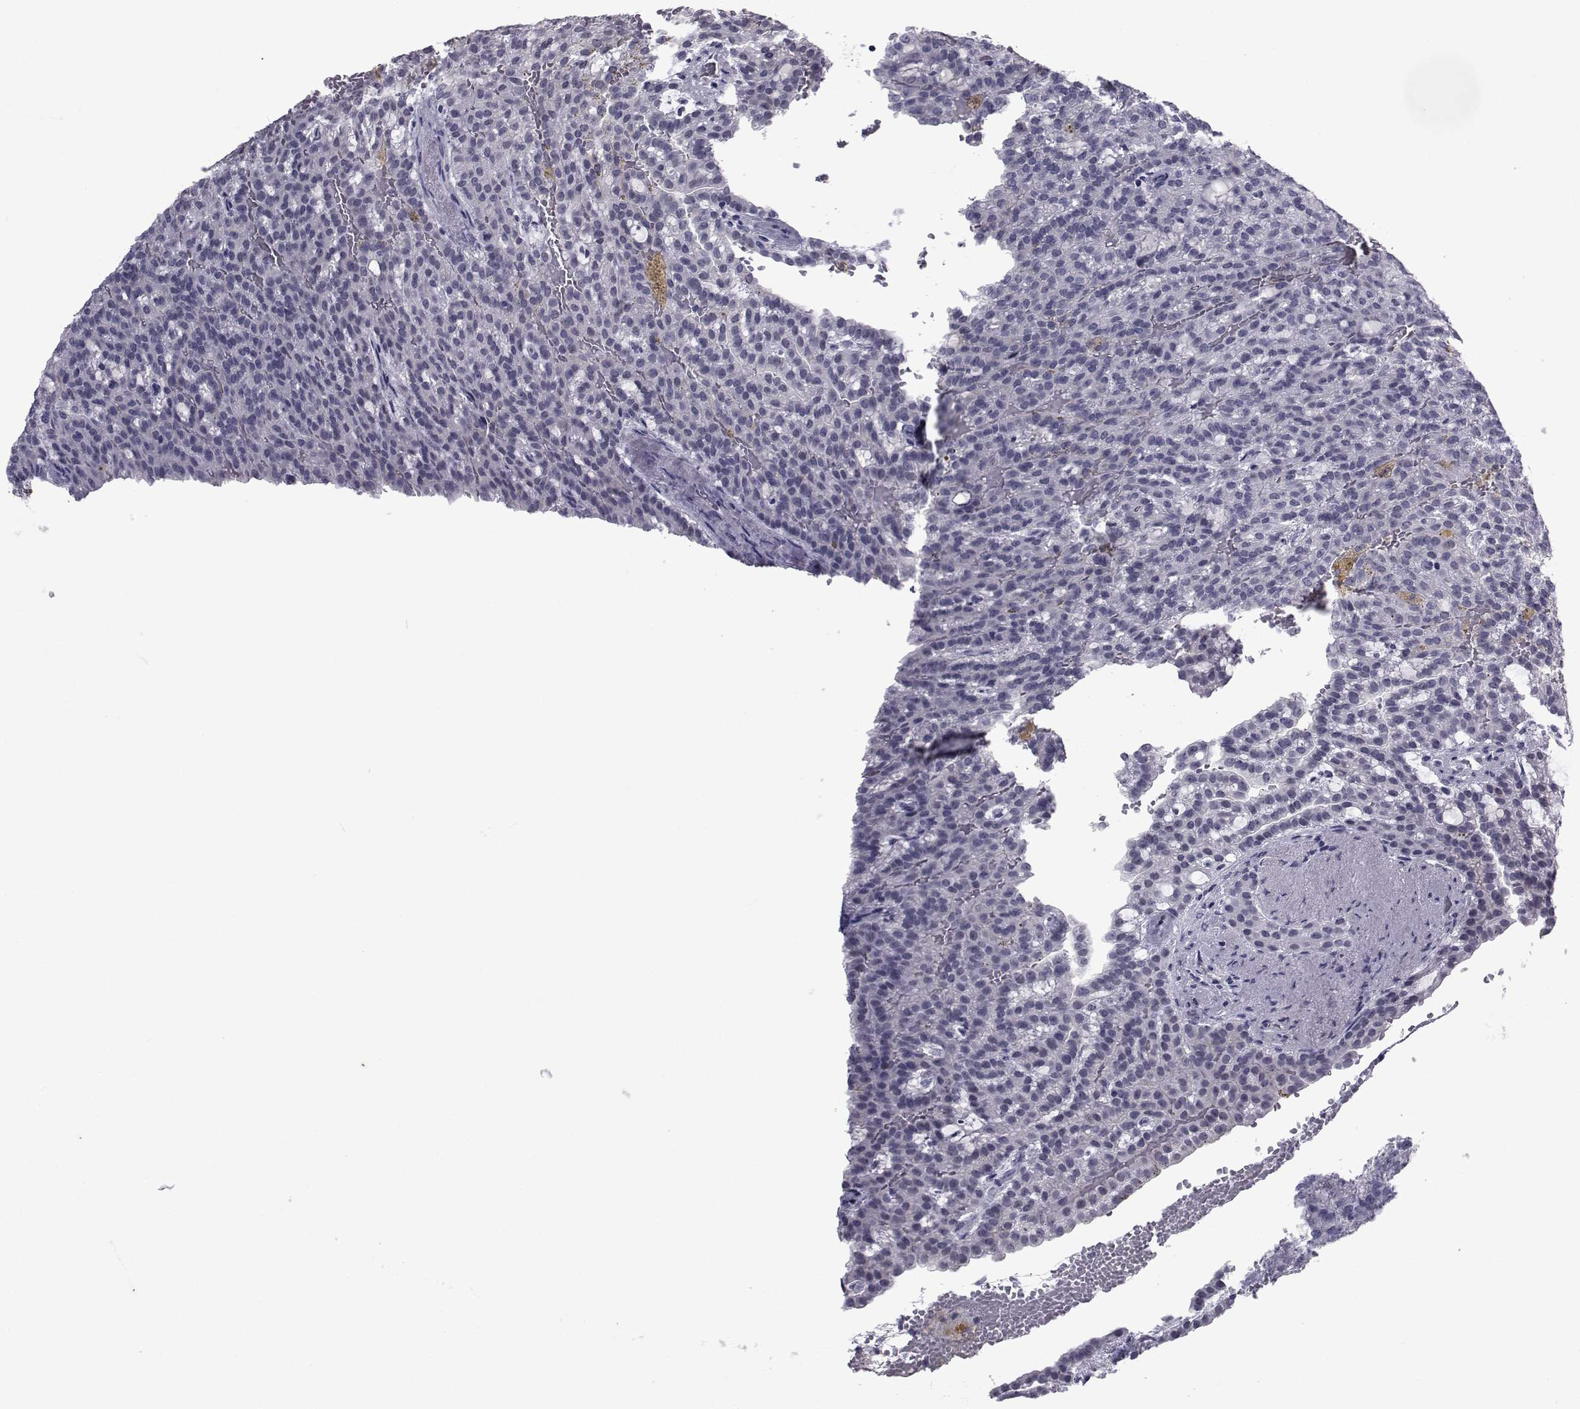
{"staining": {"intensity": "negative", "quantity": "none", "location": "none"}, "tissue": "renal cancer", "cell_type": "Tumor cells", "image_type": "cancer", "snomed": [{"axis": "morphology", "description": "Adenocarcinoma, NOS"}, {"axis": "topography", "description": "Kidney"}], "caption": "An immunohistochemistry histopathology image of renal adenocarcinoma is shown. There is no staining in tumor cells of renal adenocarcinoma. Nuclei are stained in blue.", "gene": "PAX2", "patient": {"sex": "male", "age": 63}}